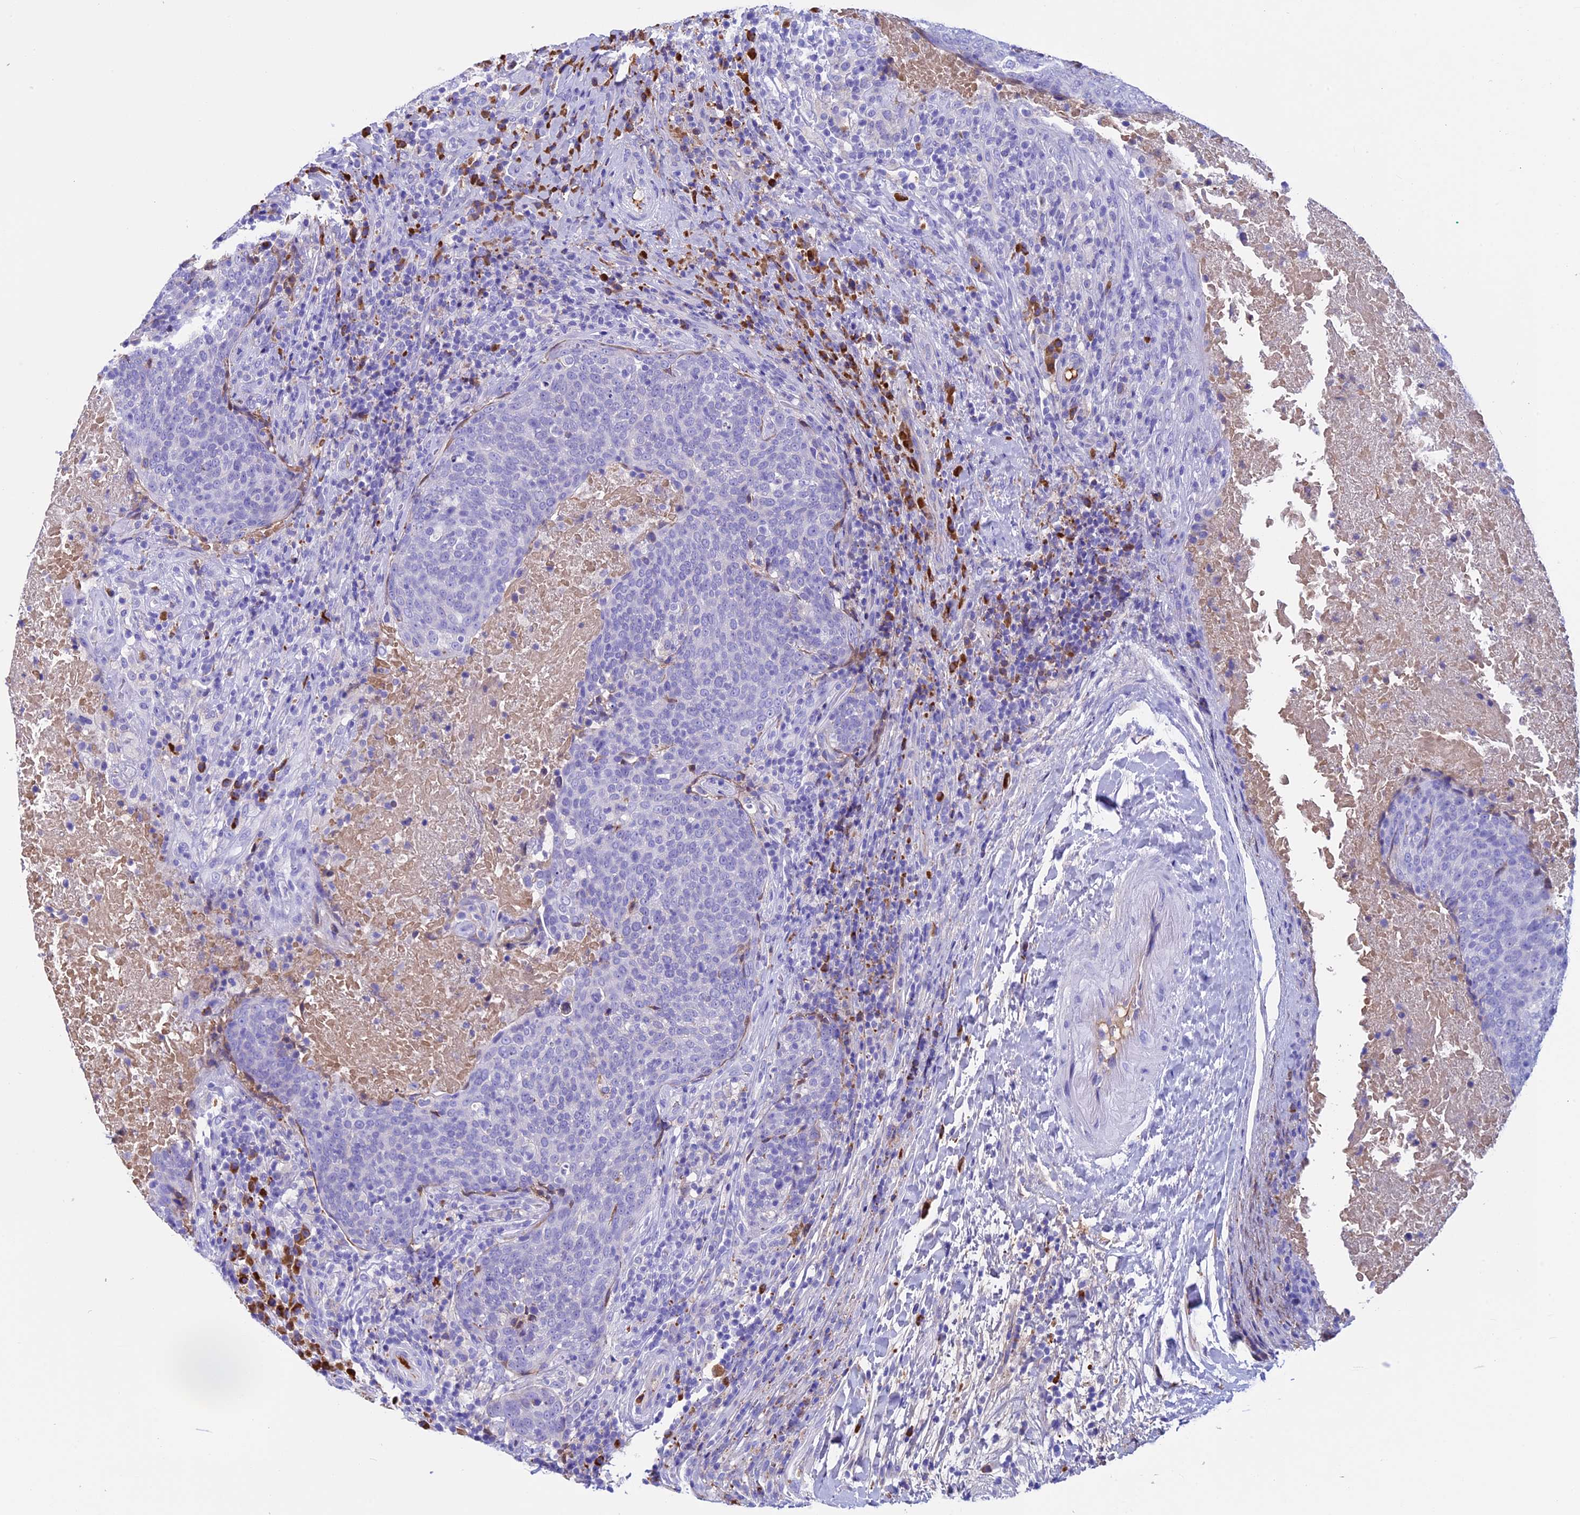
{"staining": {"intensity": "negative", "quantity": "none", "location": "none"}, "tissue": "head and neck cancer", "cell_type": "Tumor cells", "image_type": "cancer", "snomed": [{"axis": "morphology", "description": "Squamous cell carcinoma, NOS"}, {"axis": "morphology", "description": "Squamous cell carcinoma, metastatic, NOS"}, {"axis": "topography", "description": "Lymph node"}, {"axis": "topography", "description": "Head-Neck"}], "caption": "A high-resolution photomicrograph shows immunohistochemistry staining of squamous cell carcinoma (head and neck), which exhibits no significant staining in tumor cells.", "gene": "IGSF6", "patient": {"sex": "male", "age": 62}}